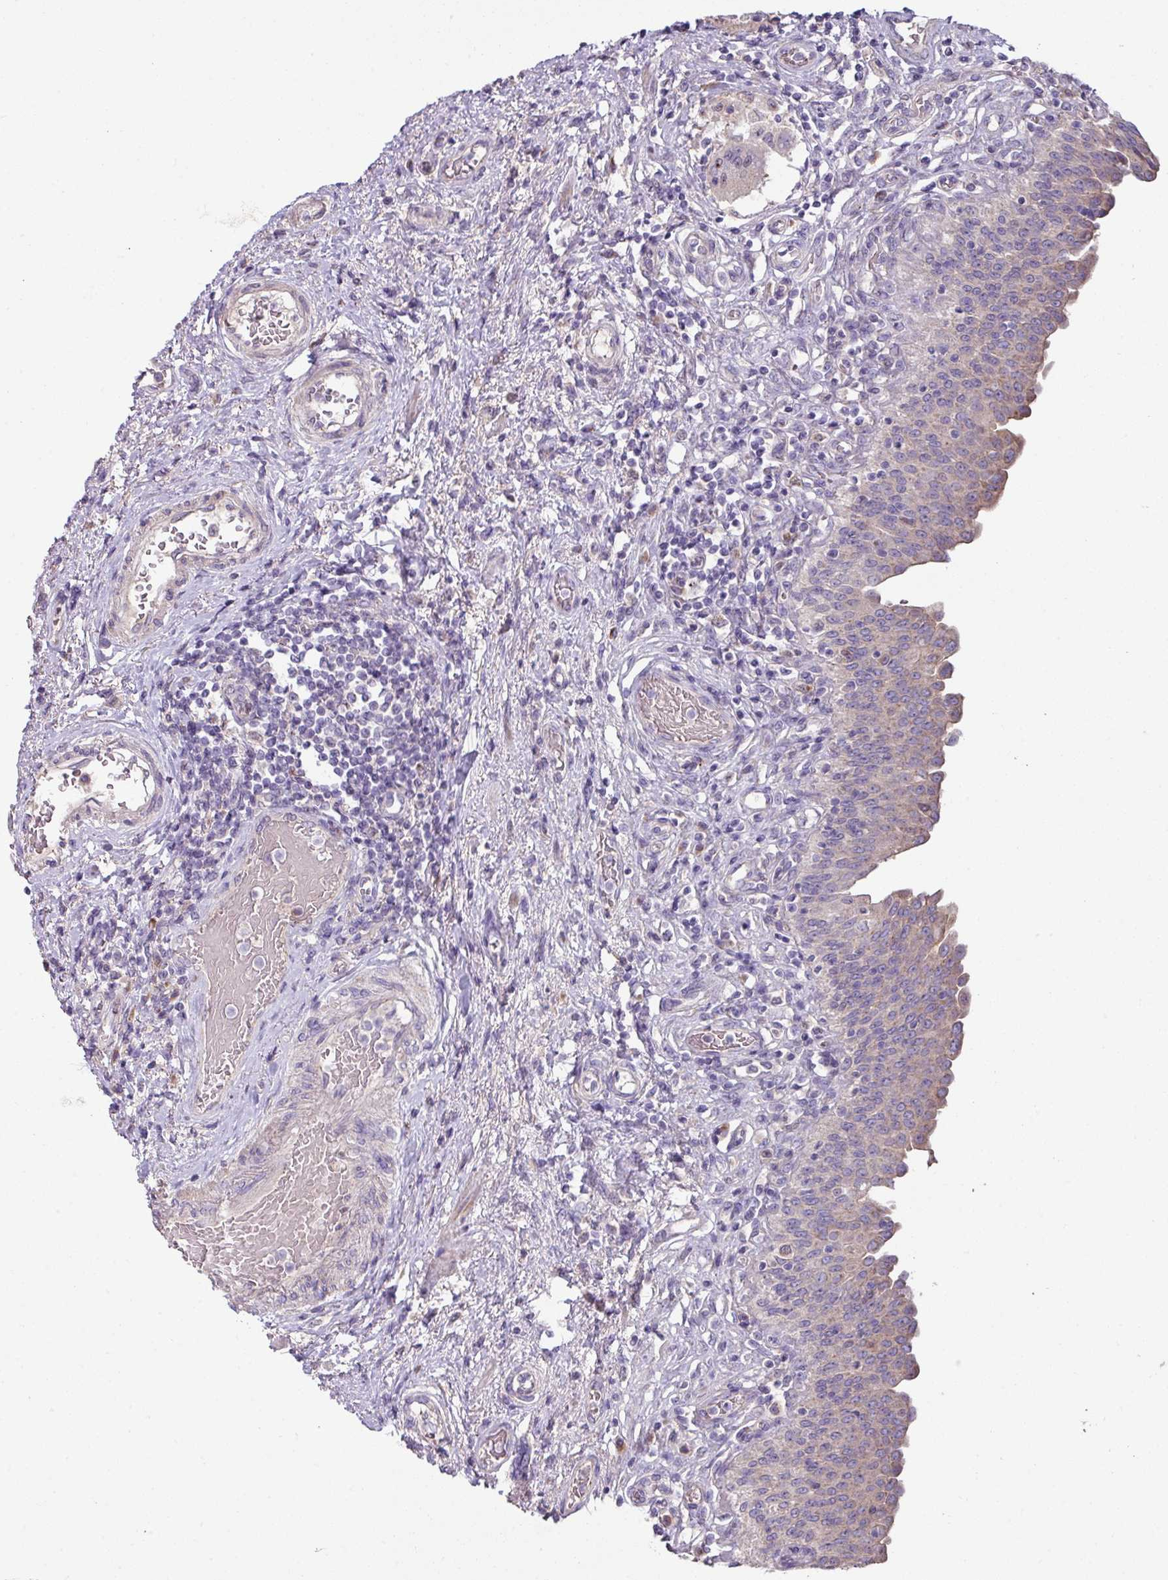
{"staining": {"intensity": "moderate", "quantity": "<25%", "location": "cytoplasmic/membranous"}, "tissue": "urinary bladder", "cell_type": "Urothelial cells", "image_type": "normal", "snomed": [{"axis": "morphology", "description": "Normal tissue, NOS"}, {"axis": "topography", "description": "Urinary bladder"}], "caption": "Moderate cytoplasmic/membranous positivity for a protein is present in approximately <25% of urothelial cells of benign urinary bladder using immunohistochemistry.", "gene": "LRRC9", "patient": {"sex": "male", "age": 71}}